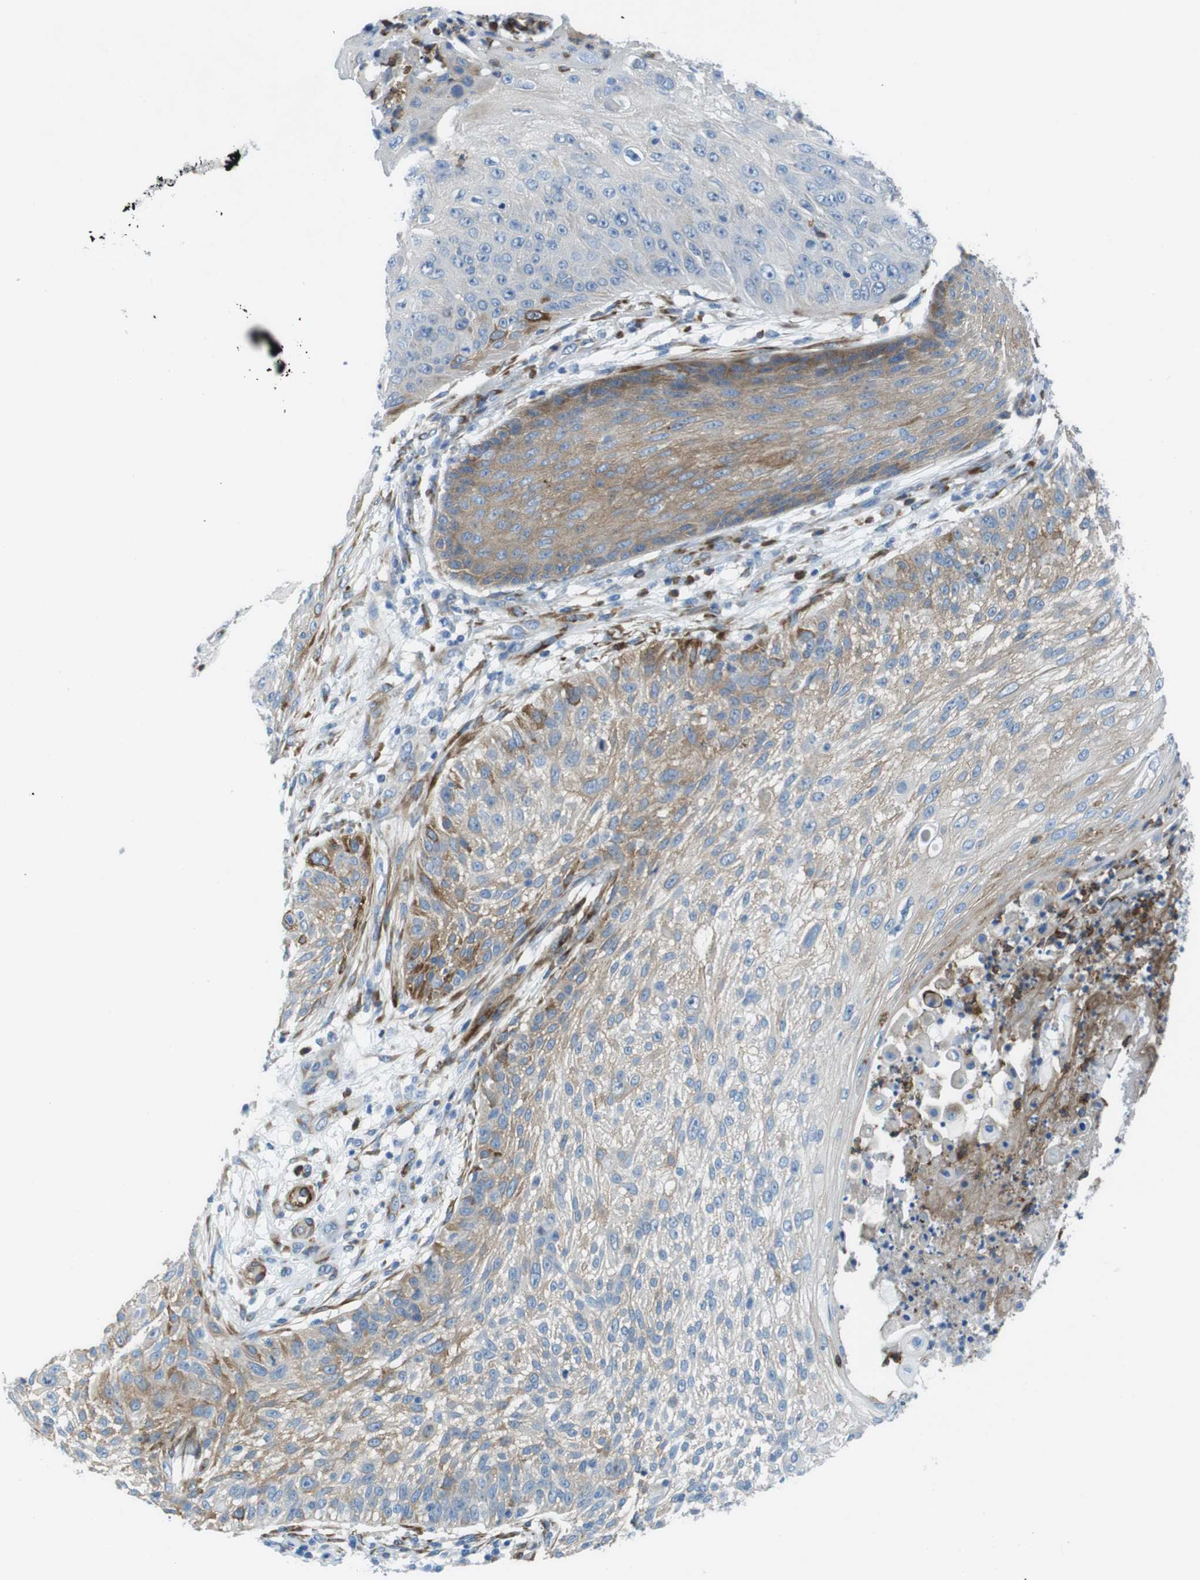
{"staining": {"intensity": "moderate", "quantity": "25%-75%", "location": "cytoplasmic/membranous"}, "tissue": "skin cancer", "cell_type": "Tumor cells", "image_type": "cancer", "snomed": [{"axis": "morphology", "description": "Squamous cell carcinoma, NOS"}, {"axis": "topography", "description": "Skin"}], "caption": "There is medium levels of moderate cytoplasmic/membranous positivity in tumor cells of skin cancer (squamous cell carcinoma), as demonstrated by immunohistochemical staining (brown color).", "gene": "EMP2", "patient": {"sex": "female", "age": 80}}